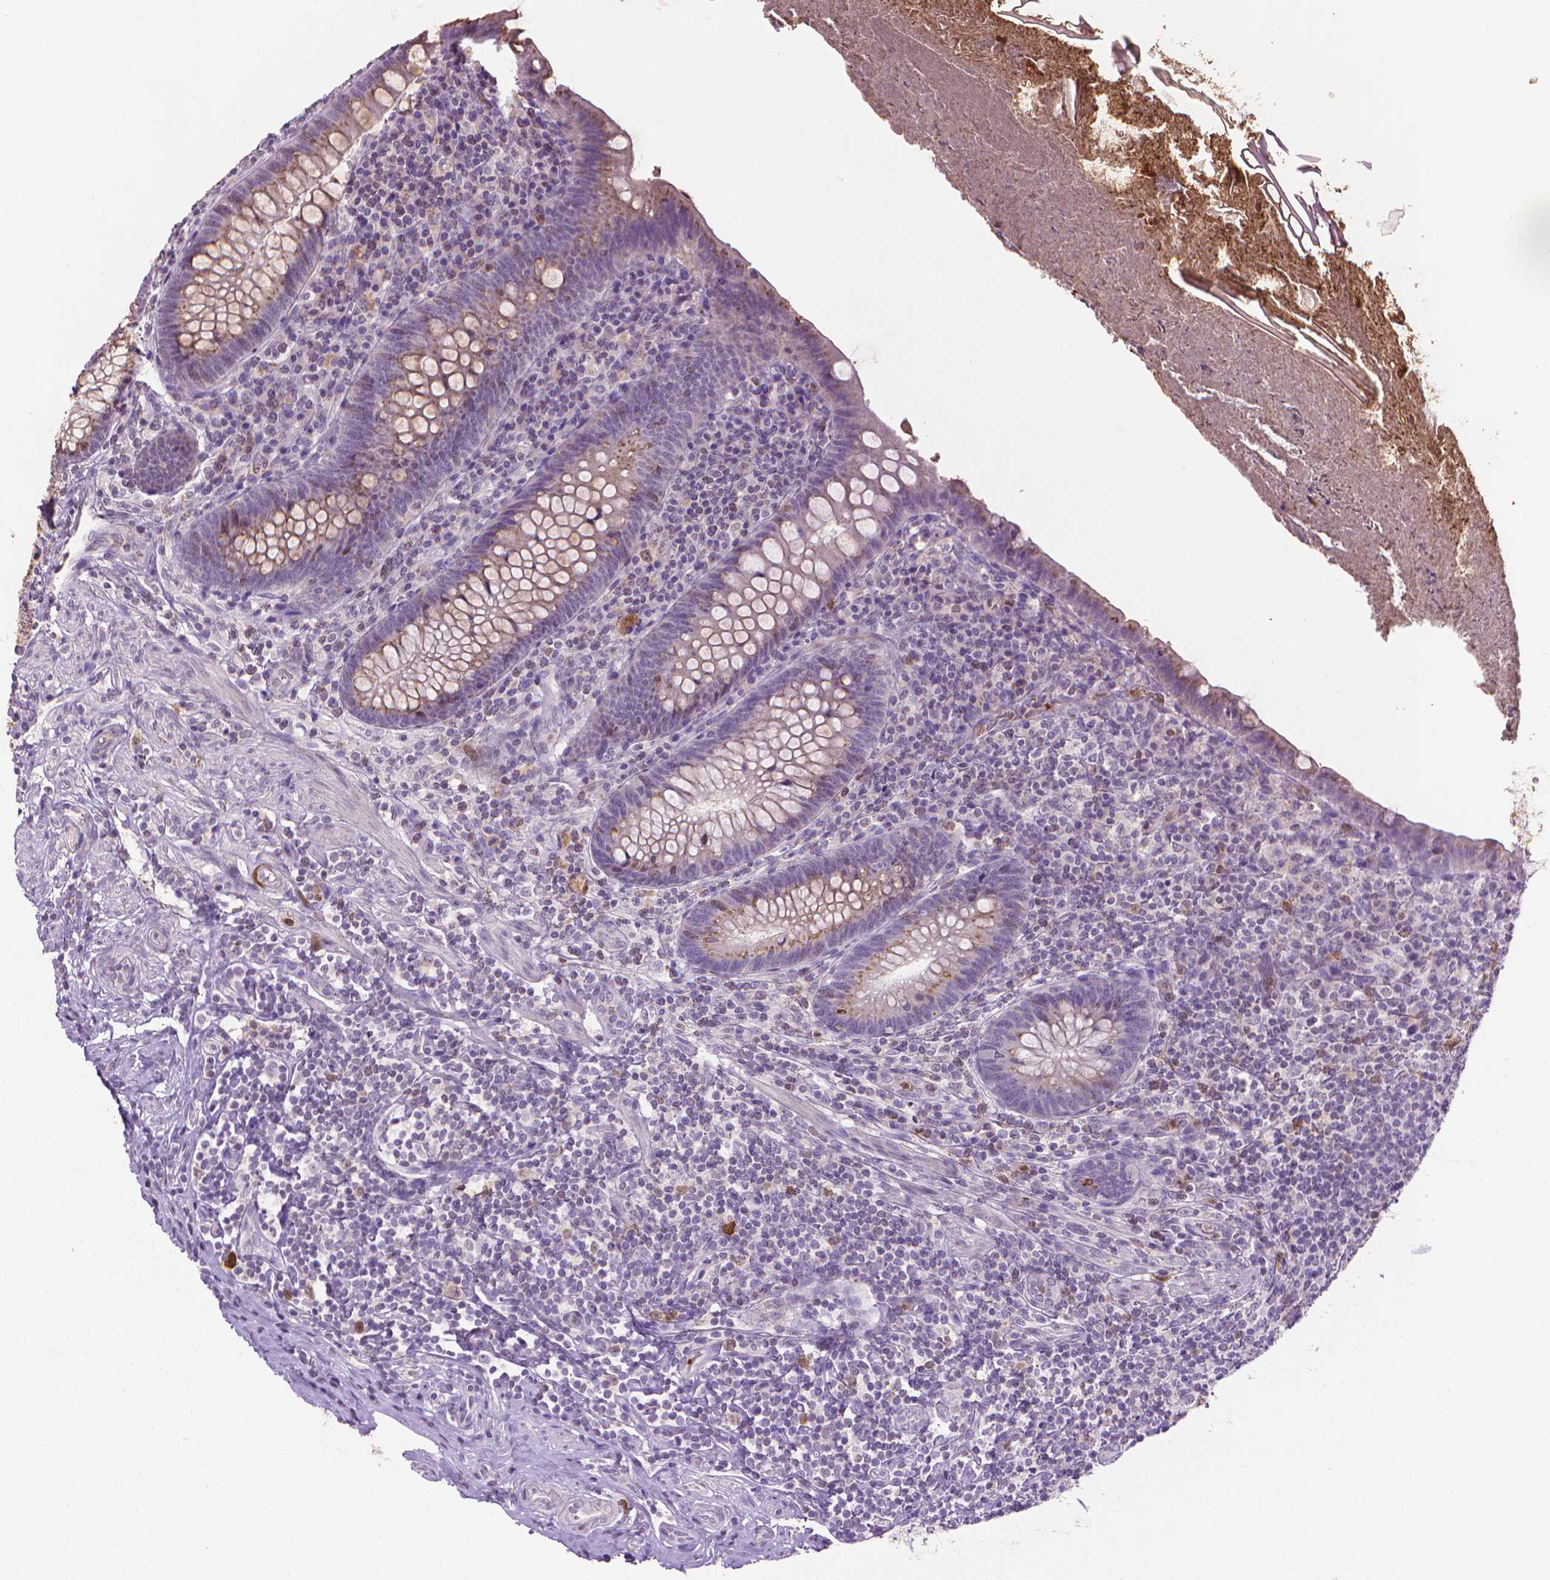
{"staining": {"intensity": "moderate", "quantity": "25%-75%", "location": "cytoplasmic/membranous"}, "tissue": "appendix", "cell_type": "Glandular cells", "image_type": "normal", "snomed": [{"axis": "morphology", "description": "Normal tissue, NOS"}, {"axis": "topography", "description": "Appendix"}], "caption": "Appendix stained with IHC demonstrates moderate cytoplasmic/membranous staining in about 25%-75% of glandular cells. (brown staining indicates protein expression, while blue staining denotes nuclei).", "gene": "CDKN2D", "patient": {"sex": "male", "age": 47}}